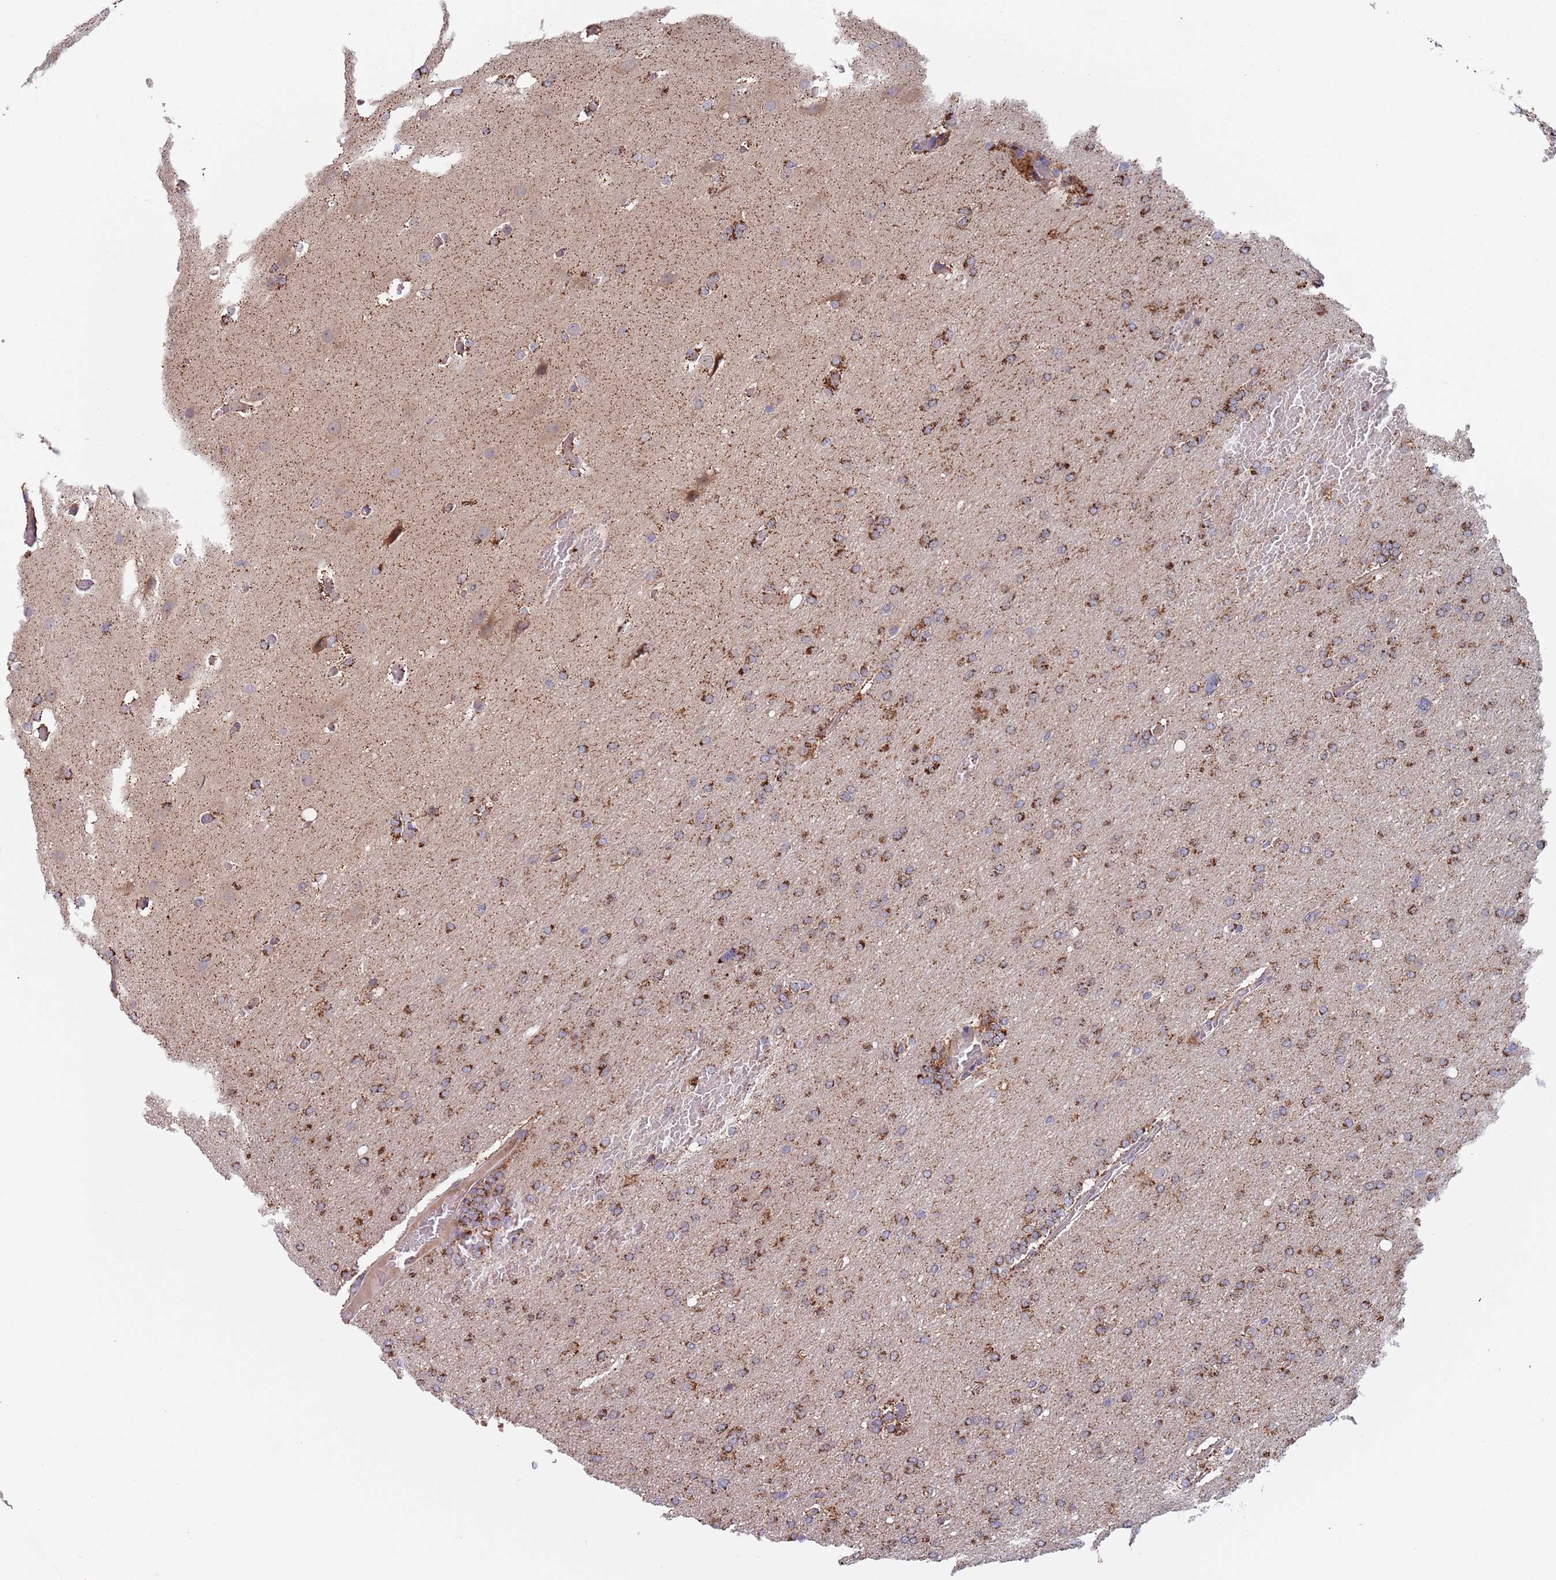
{"staining": {"intensity": "moderate", "quantity": ">75%", "location": "cytoplasmic/membranous"}, "tissue": "glioma", "cell_type": "Tumor cells", "image_type": "cancer", "snomed": [{"axis": "morphology", "description": "Glioma, malignant, High grade"}, {"axis": "topography", "description": "Cerebral cortex"}], "caption": "Immunohistochemistry (IHC) histopathology image of human glioma stained for a protein (brown), which demonstrates medium levels of moderate cytoplasmic/membranous positivity in about >75% of tumor cells.", "gene": "ZNF140", "patient": {"sex": "female", "age": 36}}